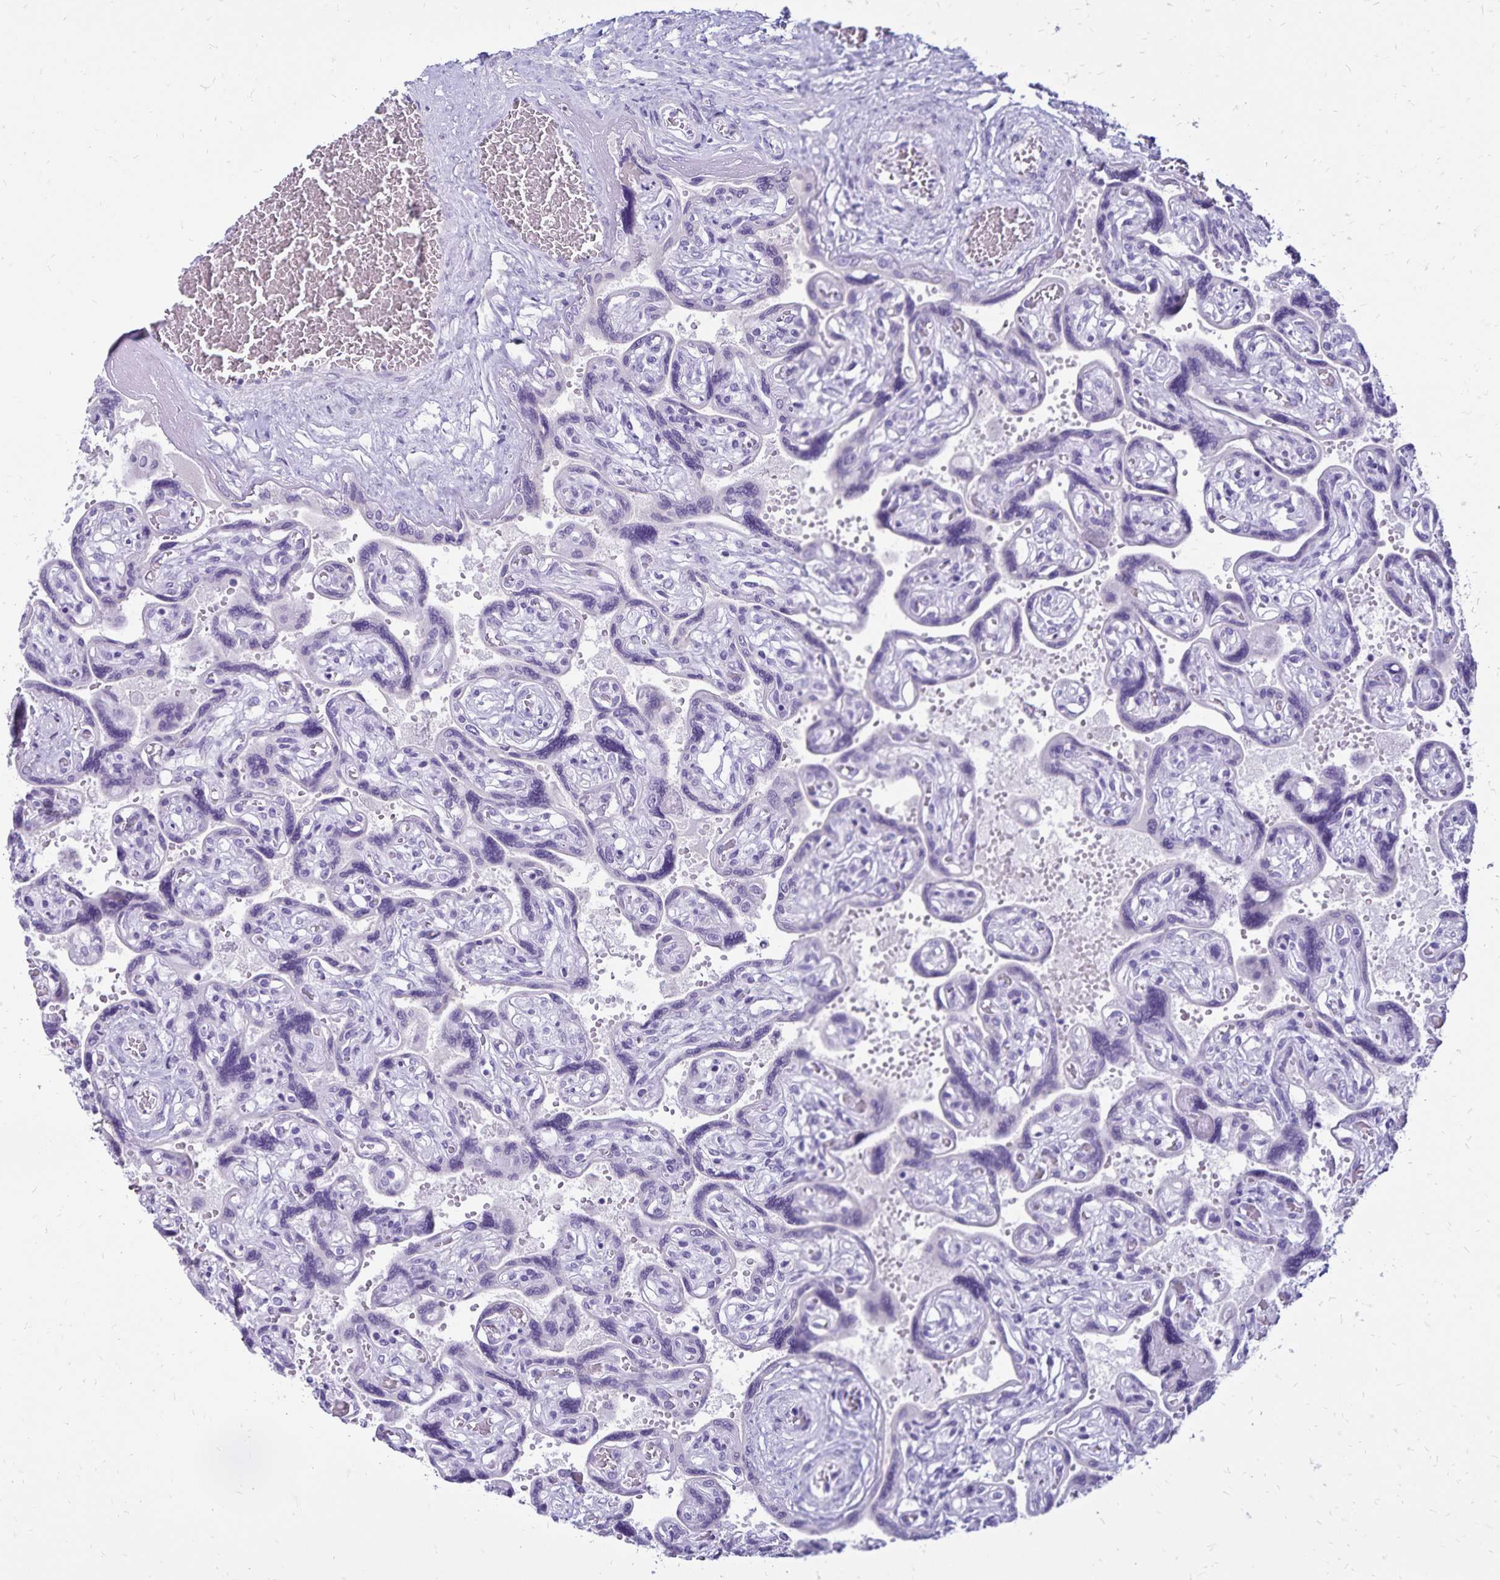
{"staining": {"intensity": "negative", "quantity": "none", "location": "none"}, "tissue": "placenta", "cell_type": "Decidual cells", "image_type": "normal", "snomed": [{"axis": "morphology", "description": "Normal tissue, NOS"}, {"axis": "topography", "description": "Placenta"}], "caption": "DAB (3,3'-diaminobenzidine) immunohistochemical staining of unremarkable placenta reveals no significant expression in decidual cells.", "gene": "CD27", "patient": {"sex": "female", "age": 32}}